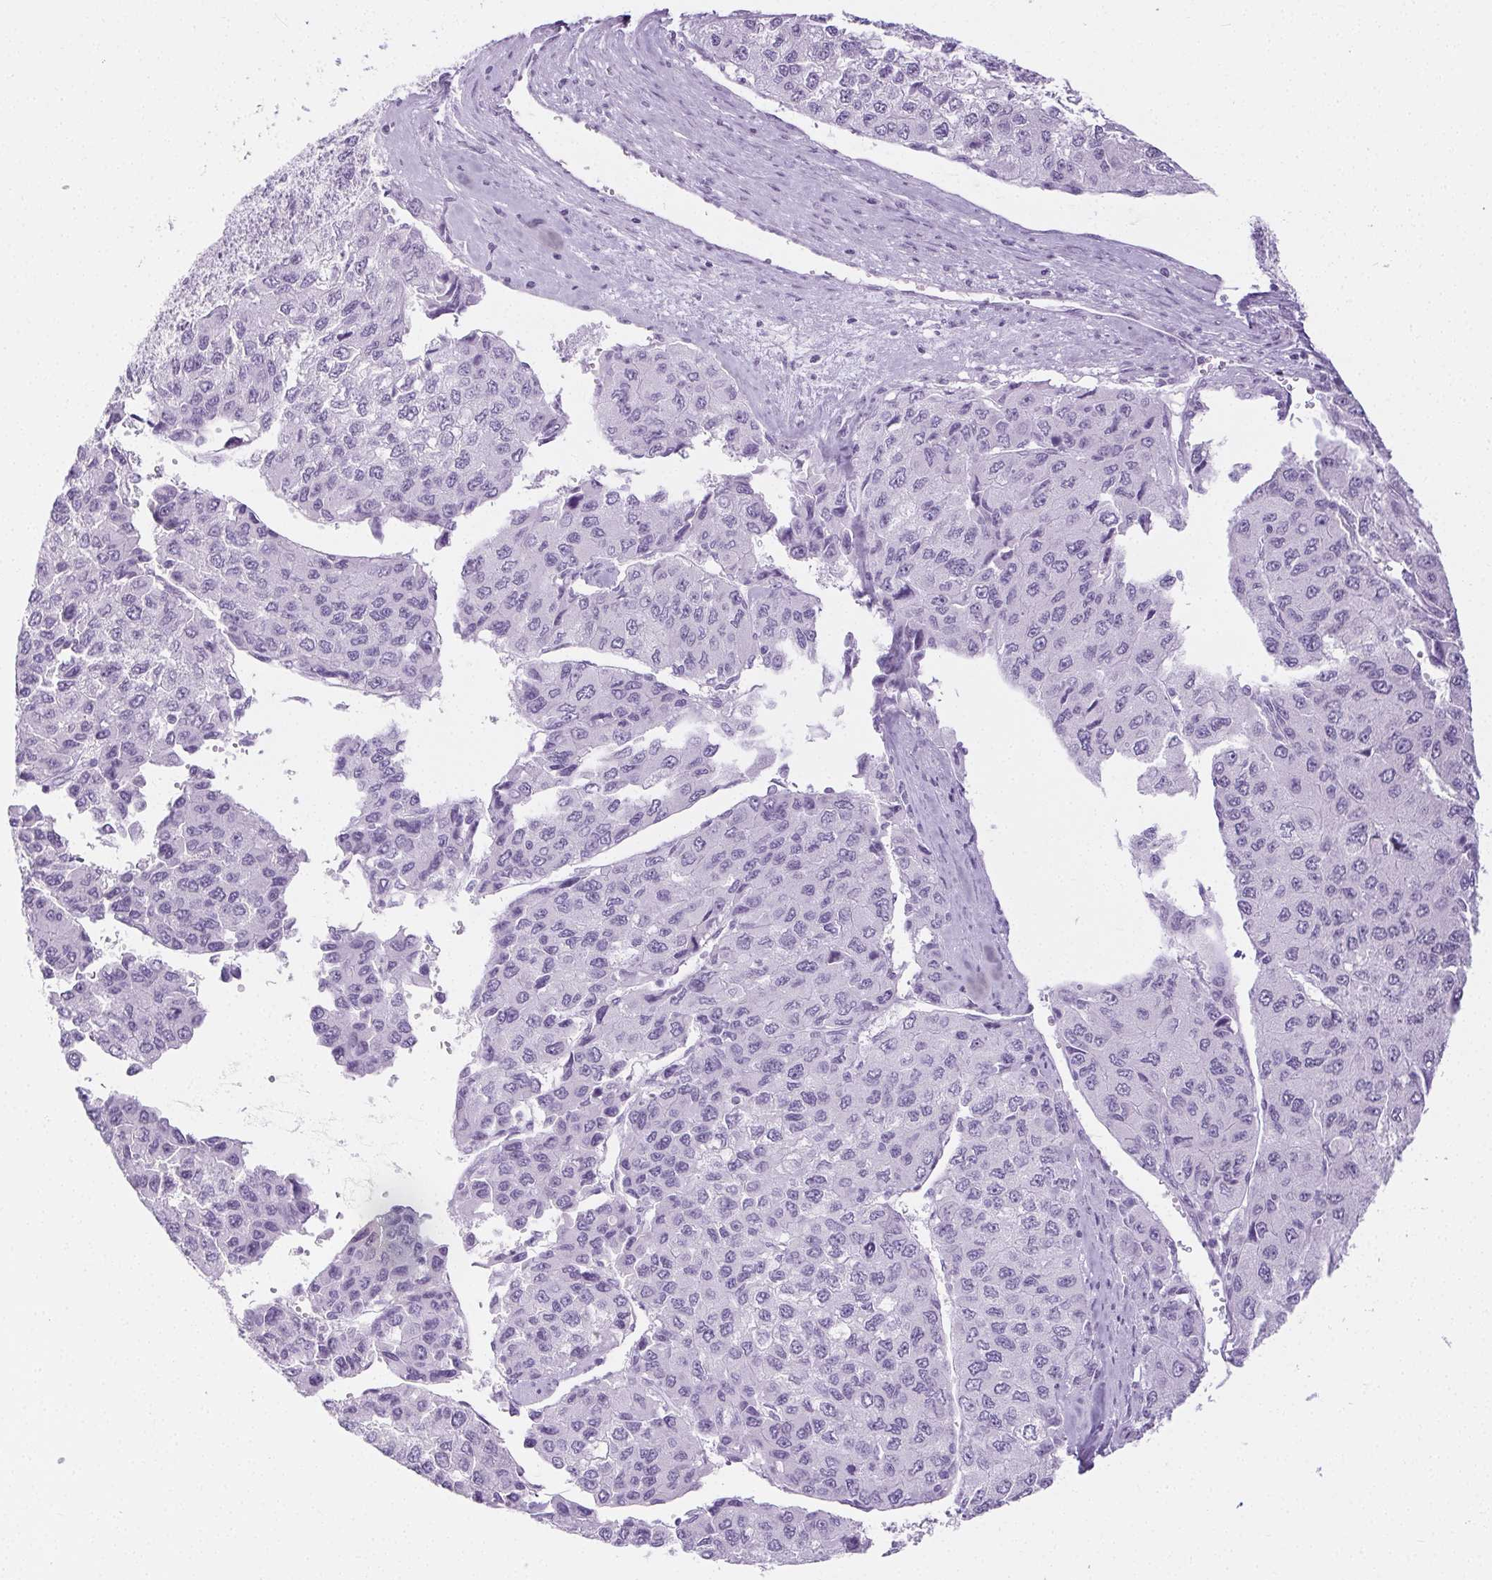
{"staining": {"intensity": "negative", "quantity": "none", "location": "none"}, "tissue": "liver cancer", "cell_type": "Tumor cells", "image_type": "cancer", "snomed": [{"axis": "morphology", "description": "Carcinoma, Hepatocellular, NOS"}, {"axis": "topography", "description": "Liver"}], "caption": "A high-resolution photomicrograph shows IHC staining of liver cancer (hepatocellular carcinoma), which exhibits no significant staining in tumor cells.", "gene": "PI3", "patient": {"sex": "female", "age": 66}}